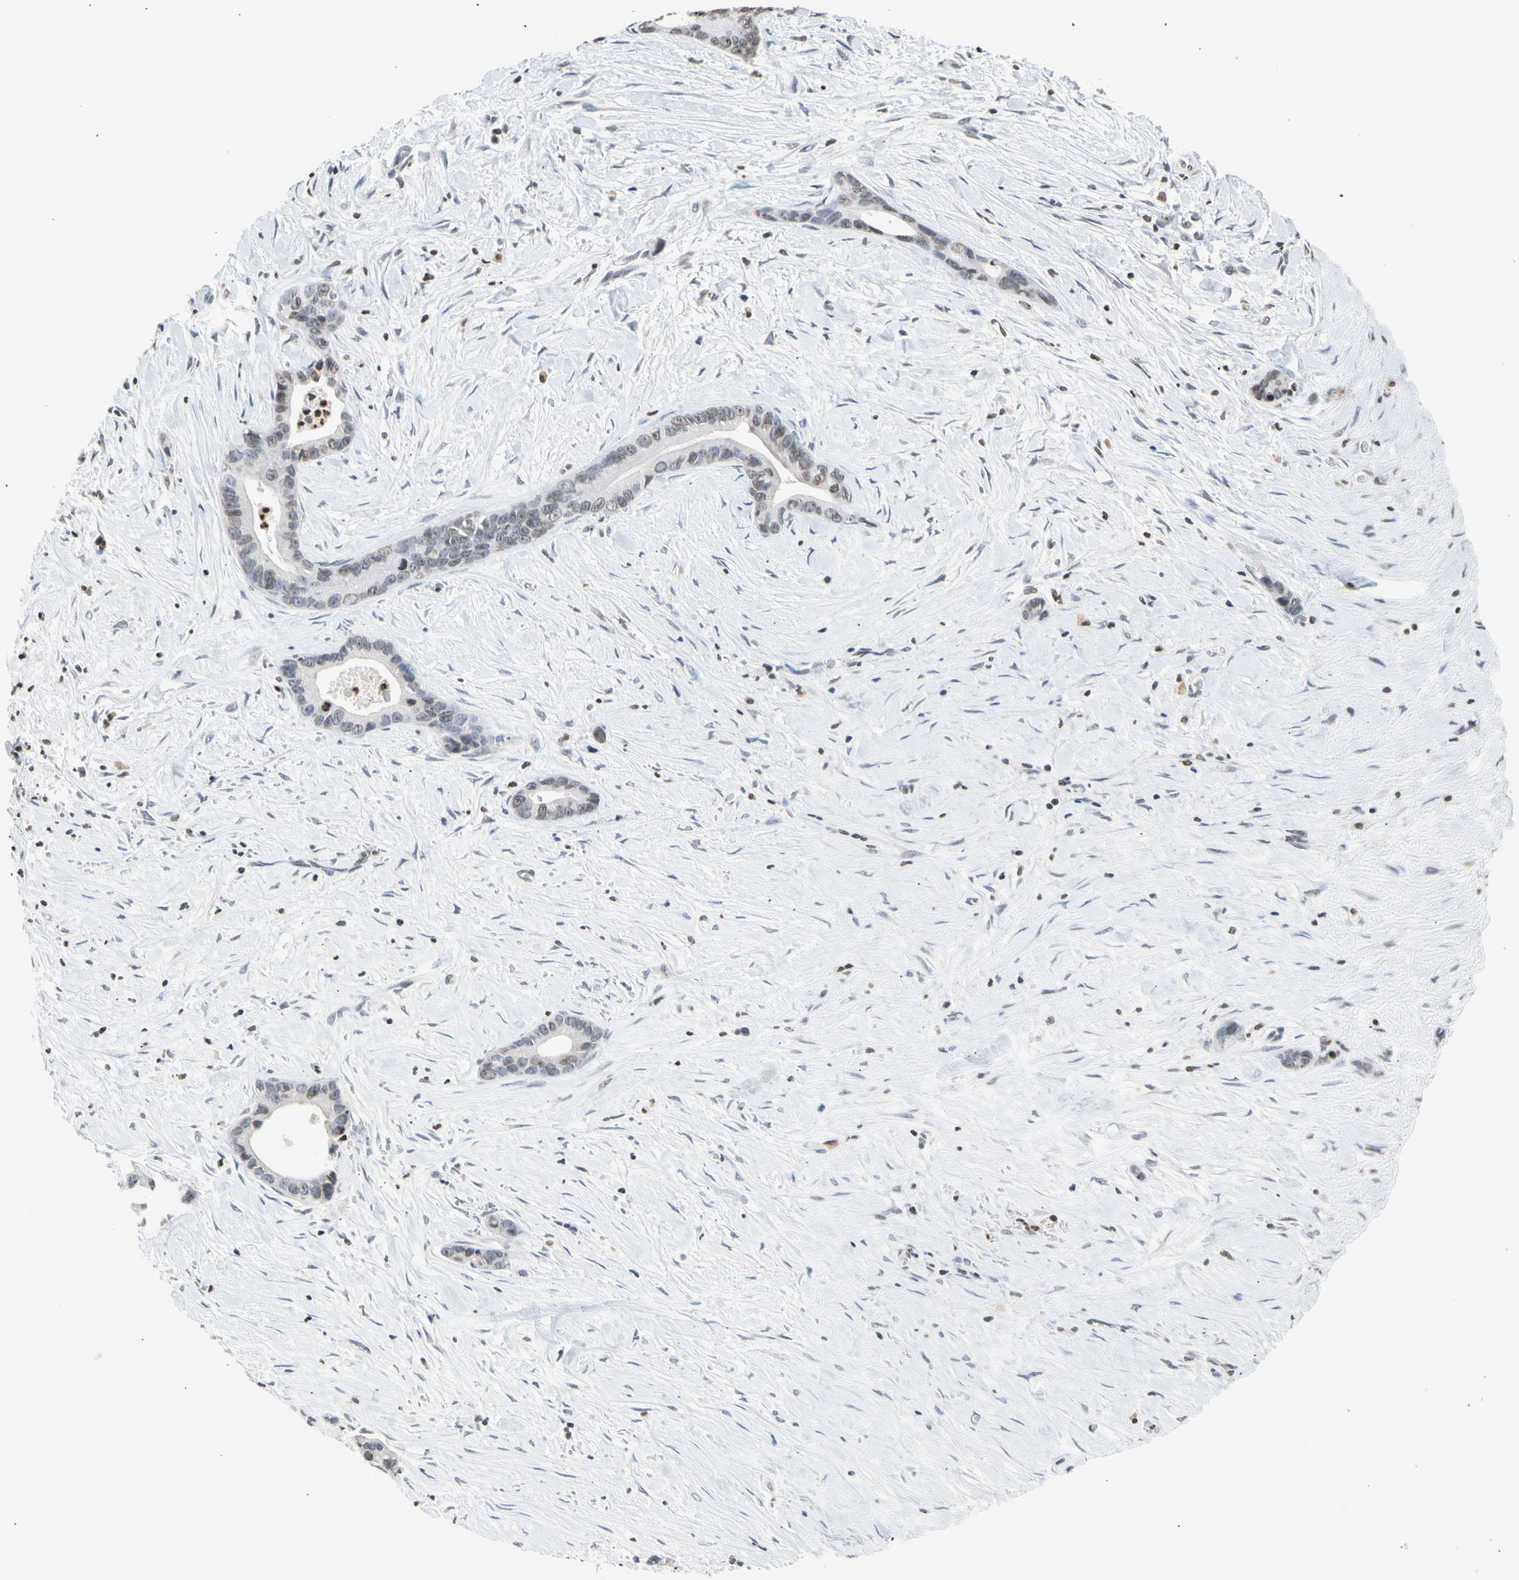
{"staining": {"intensity": "weak", "quantity": "<25%", "location": "nuclear"}, "tissue": "liver cancer", "cell_type": "Tumor cells", "image_type": "cancer", "snomed": [{"axis": "morphology", "description": "Cholangiocarcinoma"}, {"axis": "topography", "description": "Liver"}], "caption": "Protein analysis of cholangiocarcinoma (liver) demonstrates no significant expression in tumor cells.", "gene": "GPX4", "patient": {"sex": "female", "age": 55}}